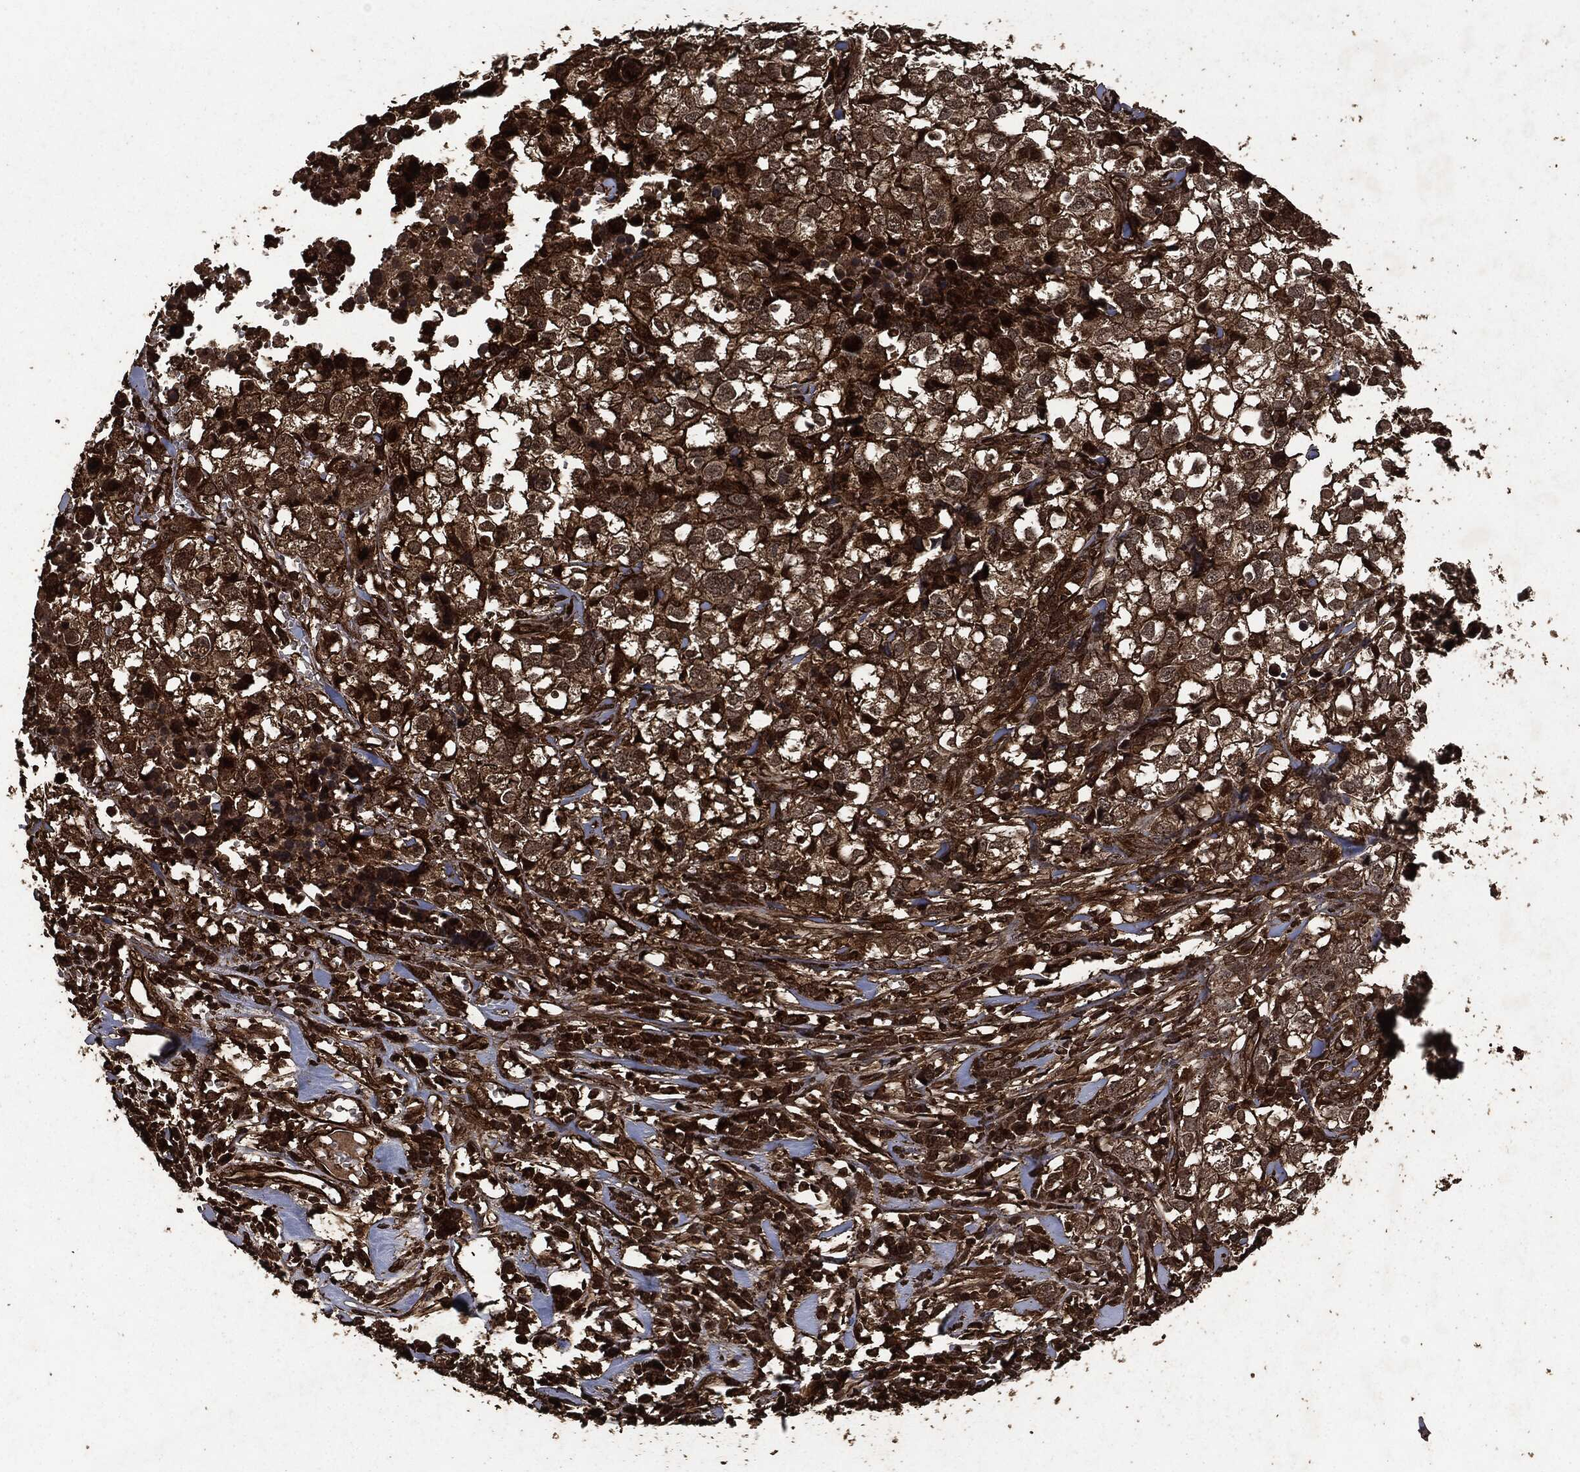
{"staining": {"intensity": "strong", "quantity": "25%-75%", "location": "cytoplasmic/membranous"}, "tissue": "breast cancer", "cell_type": "Tumor cells", "image_type": "cancer", "snomed": [{"axis": "morphology", "description": "Duct carcinoma"}, {"axis": "topography", "description": "Breast"}], "caption": "Brown immunohistochemical staining in human infiltrating ductal carcinoma (breast) exhibits strong cytoplasmic/membranous positivity in approximately 25%-75% of tumor cells. (Brightfield microscopy of DAB IHC at high magnification).", "gene": "HRAS", "patient": {"sex": "female", "age": 30}}